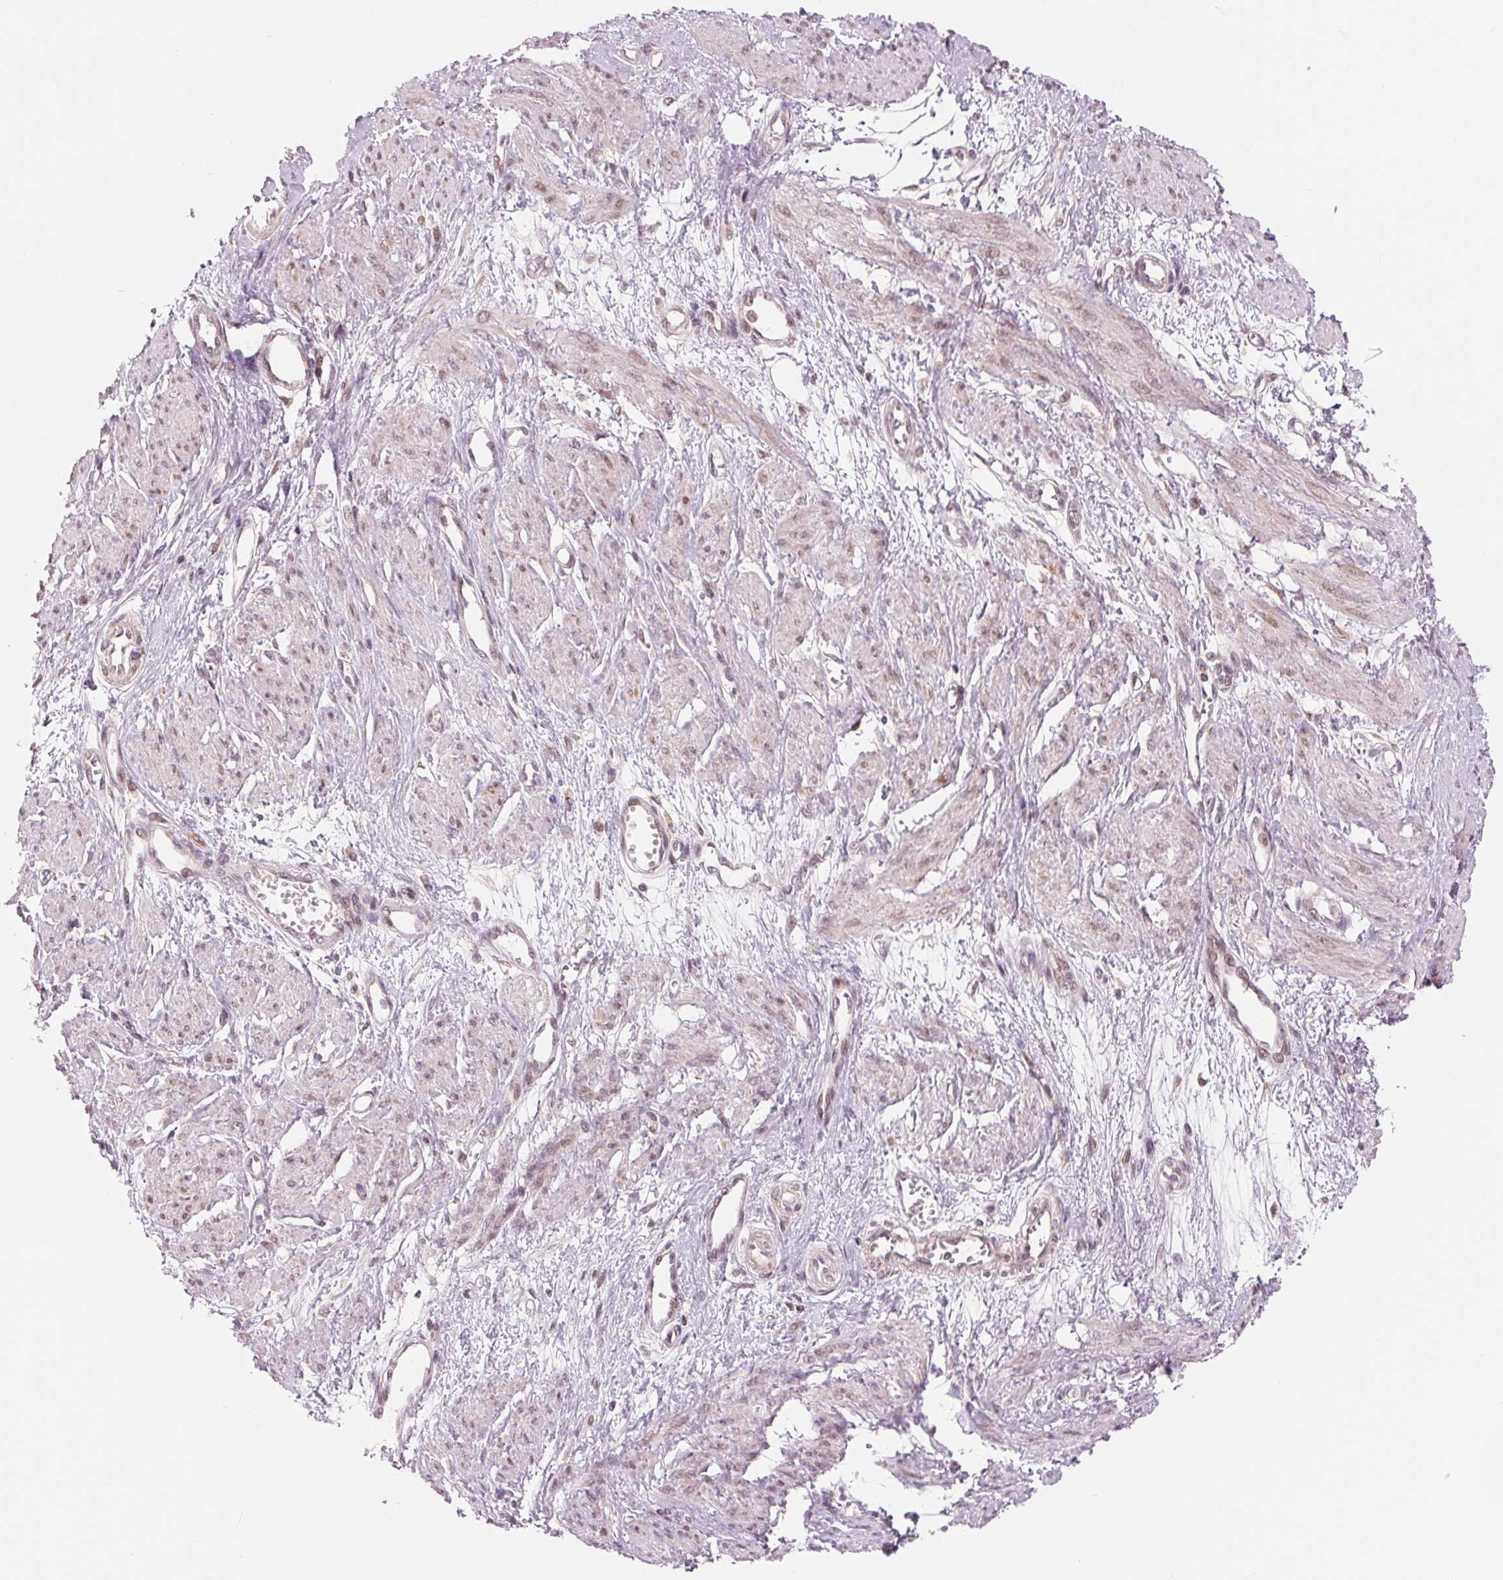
{"staining": {"intensity": "weak", "quantity": "25%-75%", "location": "nuclear"}, "tissue": "smooth muscle", "cell_type": "Smooth muscle cells", "image_type": "normal", "snomed": [{"axis": "morphology", "description": "Normal tissue, NOS"}, {"axis": "topography", "description": "Smooth muscle"}, {"axis": "topography", "description": "Uterus"}], "caption": "Immunohistochemistry (IHC) image of unremarkable smooth muscle: smooth muscle stained using immunohistochemistry (IHC) reveals low levels of weak protein expression localized specifically in the nuclear of smooth muscle cells, appearing as a nuclear brown color.", "gene": "ARHGAP32", "patient": {"sex": "female", "age": 39}}